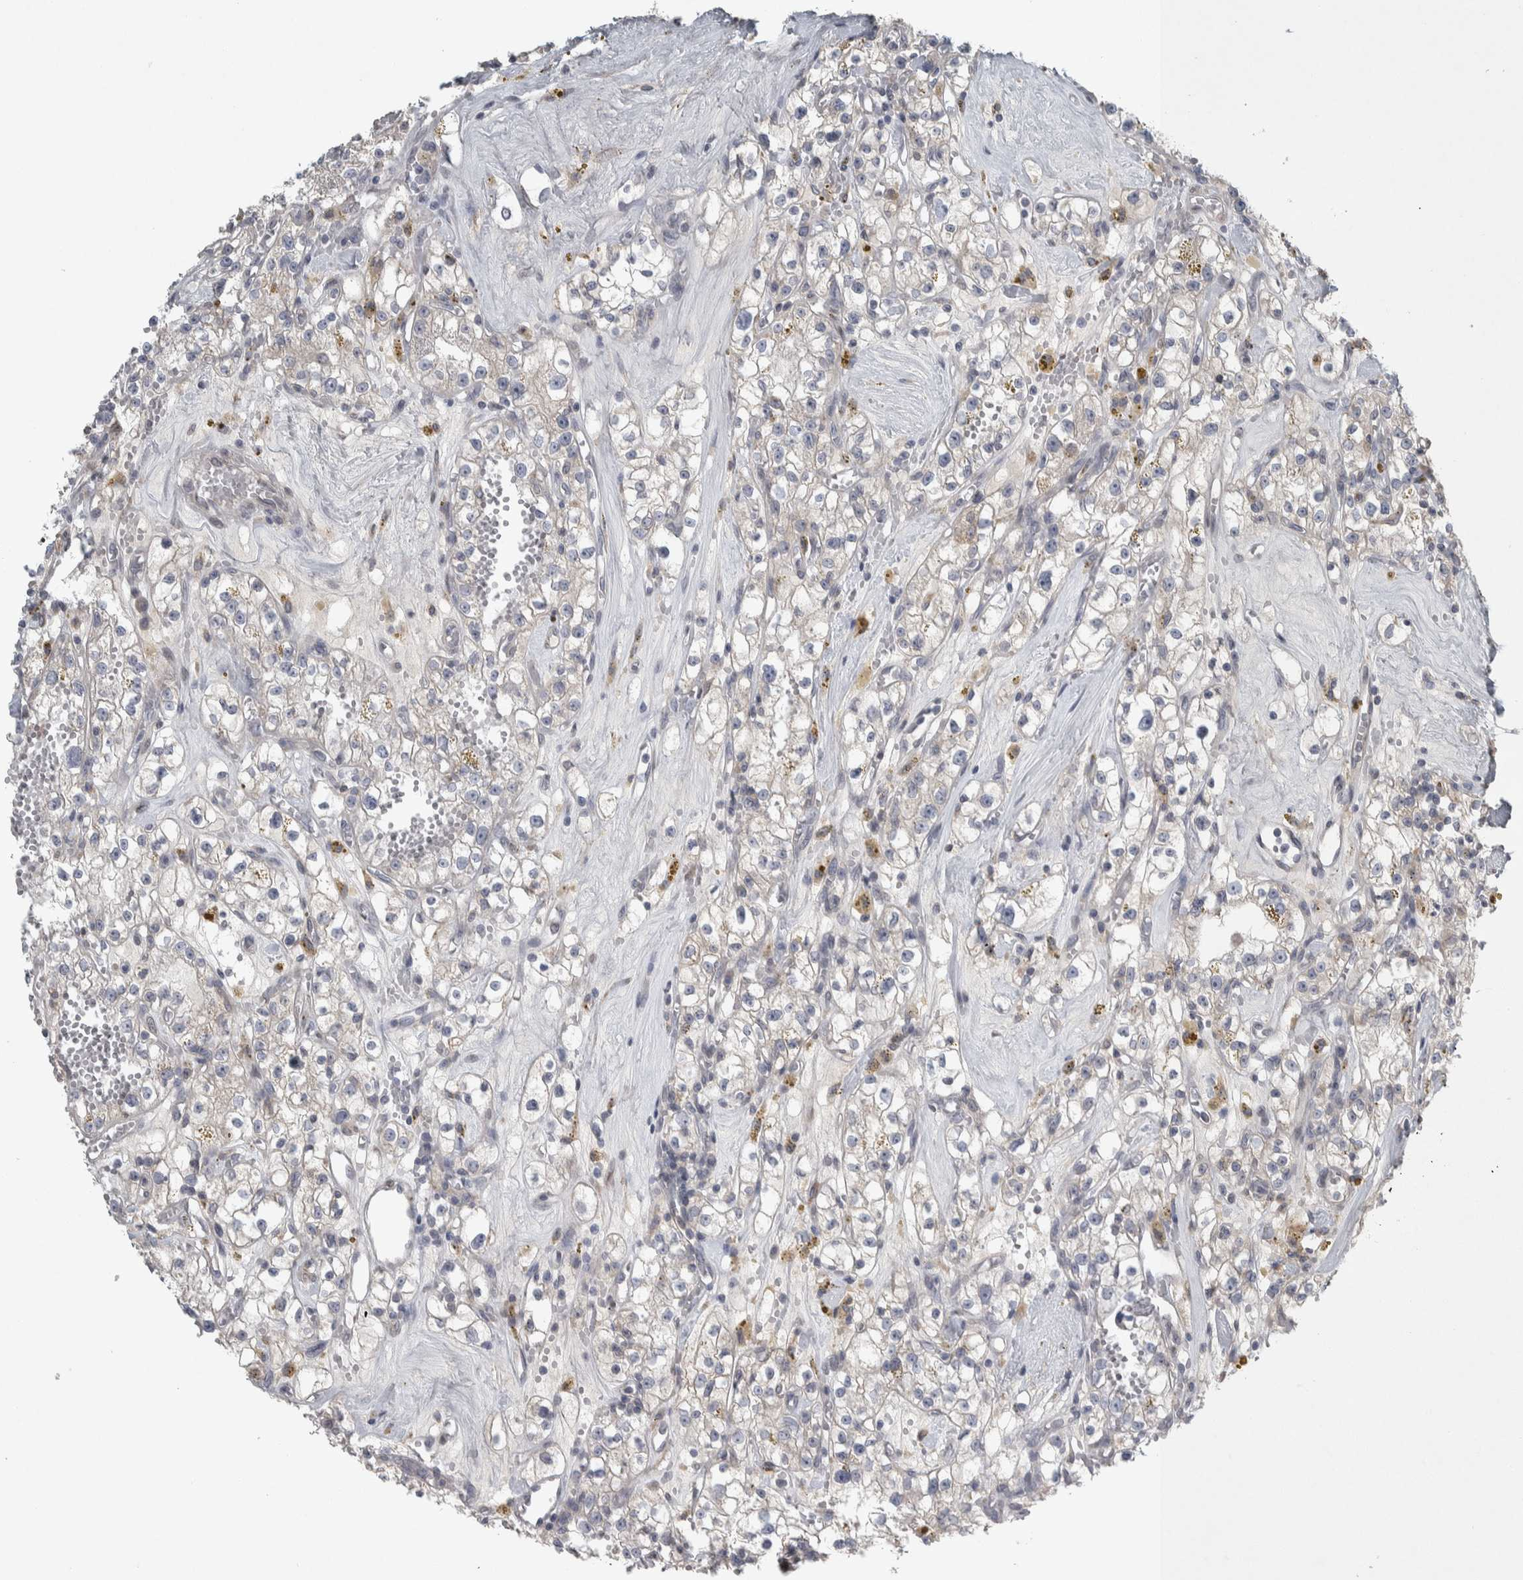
{"staining": {"intensity": "negative", "quantity": "none", "location": "none"}, "tissue": "renal cancer", "cell_type": "Tumor cells", "image_type": "cancer", "snomed": [{"axis": "morphology", "description": "Adenocarcinoma, NOS"}, {"axis": "topography", "description": "Kidney"}], "caption": "Immunohistochemical staining of human adenocarcinoma (renal) demonstrates no significant expression in tumor cells.", "gene": "SIGMAR1", "patient": {"sex": "male", "age": 56}}